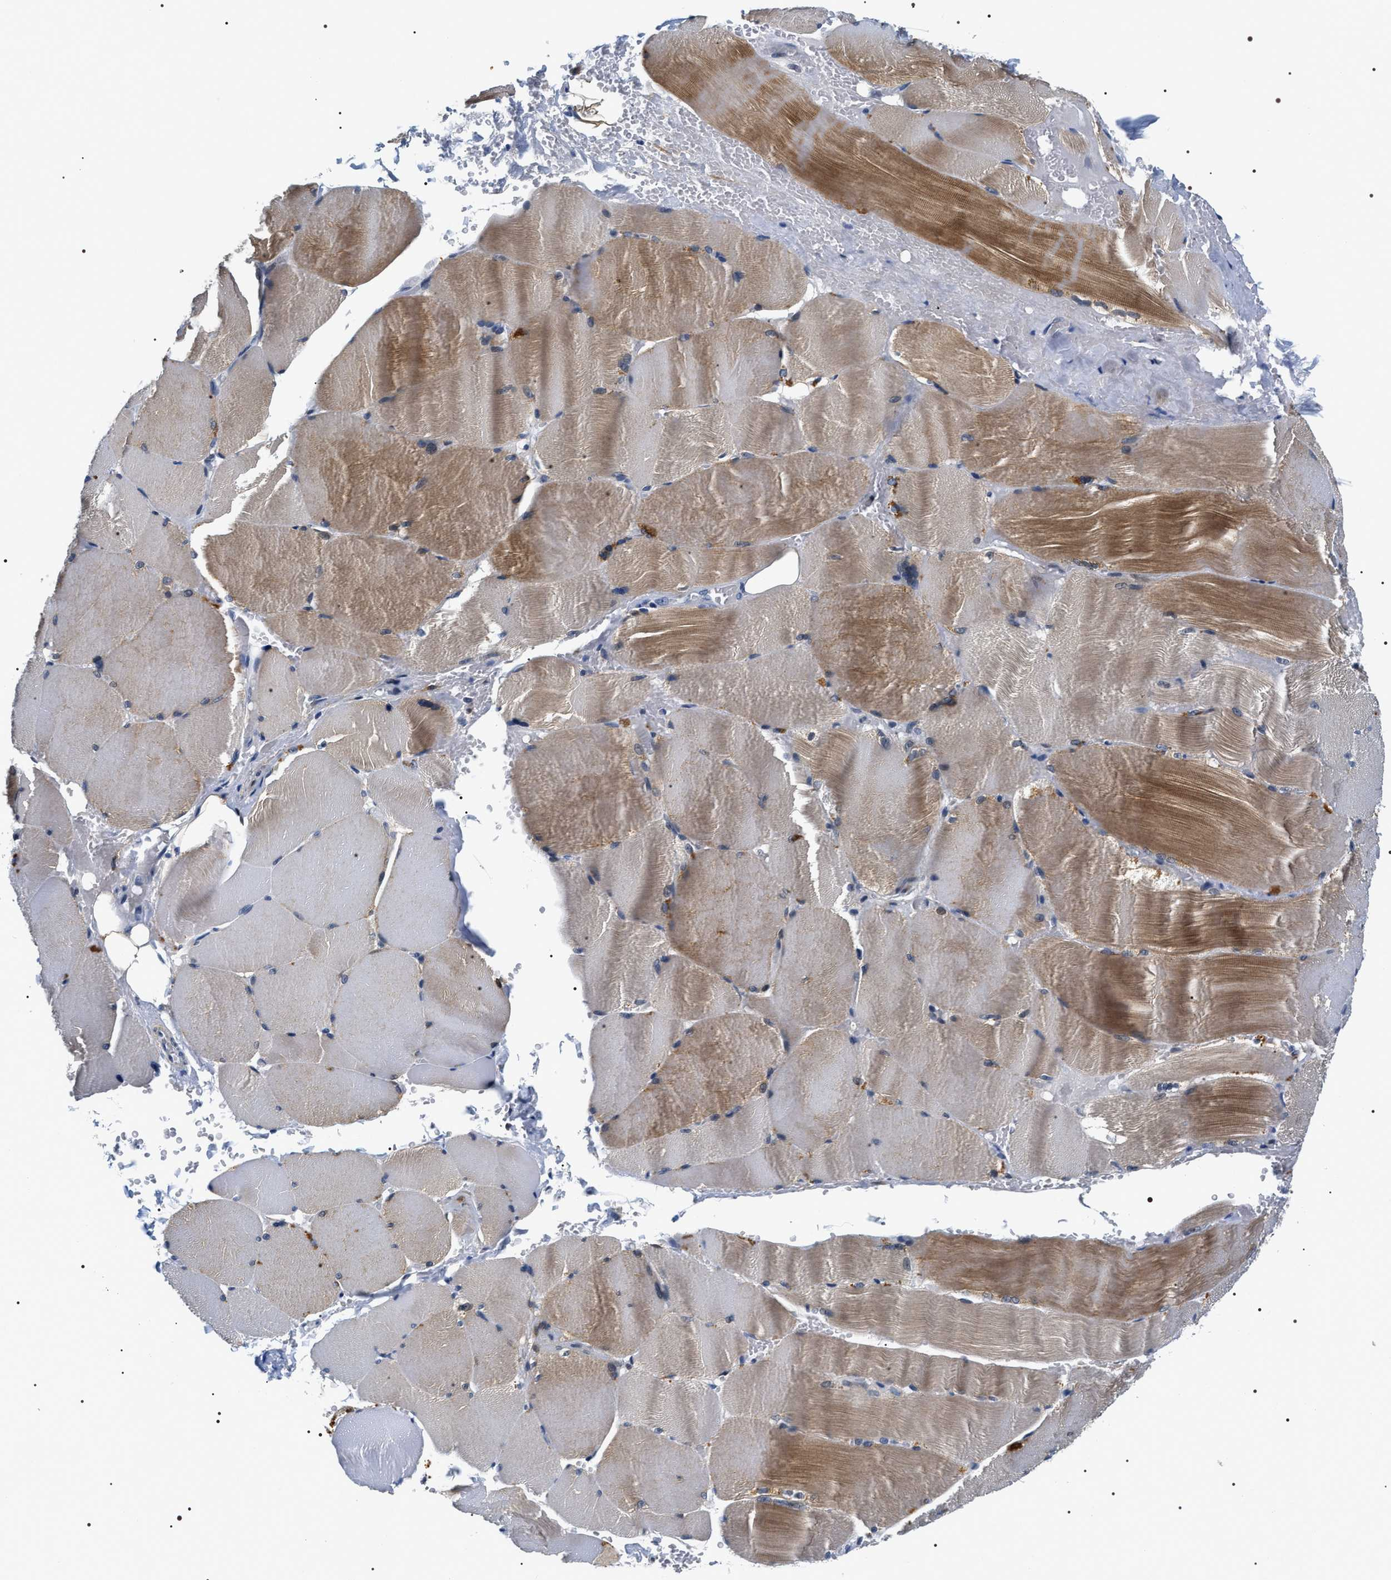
{"staining": {"intensity": "moderate", "quantity": "25%-75%", "location": "cytoplasmic/membranous"}, "tissue": "skeletal muscle", "cell_type": "Myocytes", "image_type": "normal", "snomed": [{"axis": "morphology", "description": "Normal tissue, NOS"}, {"axis": "topography", "description": "Skin"}, {"axis": "topography", "description": "Skeletal muscle"}], "caption": "A photomicrograph of human skeletal muscle stained for a protein exhibits moderate cytoplasmic/membranous brown staining in myocytes.", "gene": "BAG2", "patient": {"sex": "male", "age": 83}}